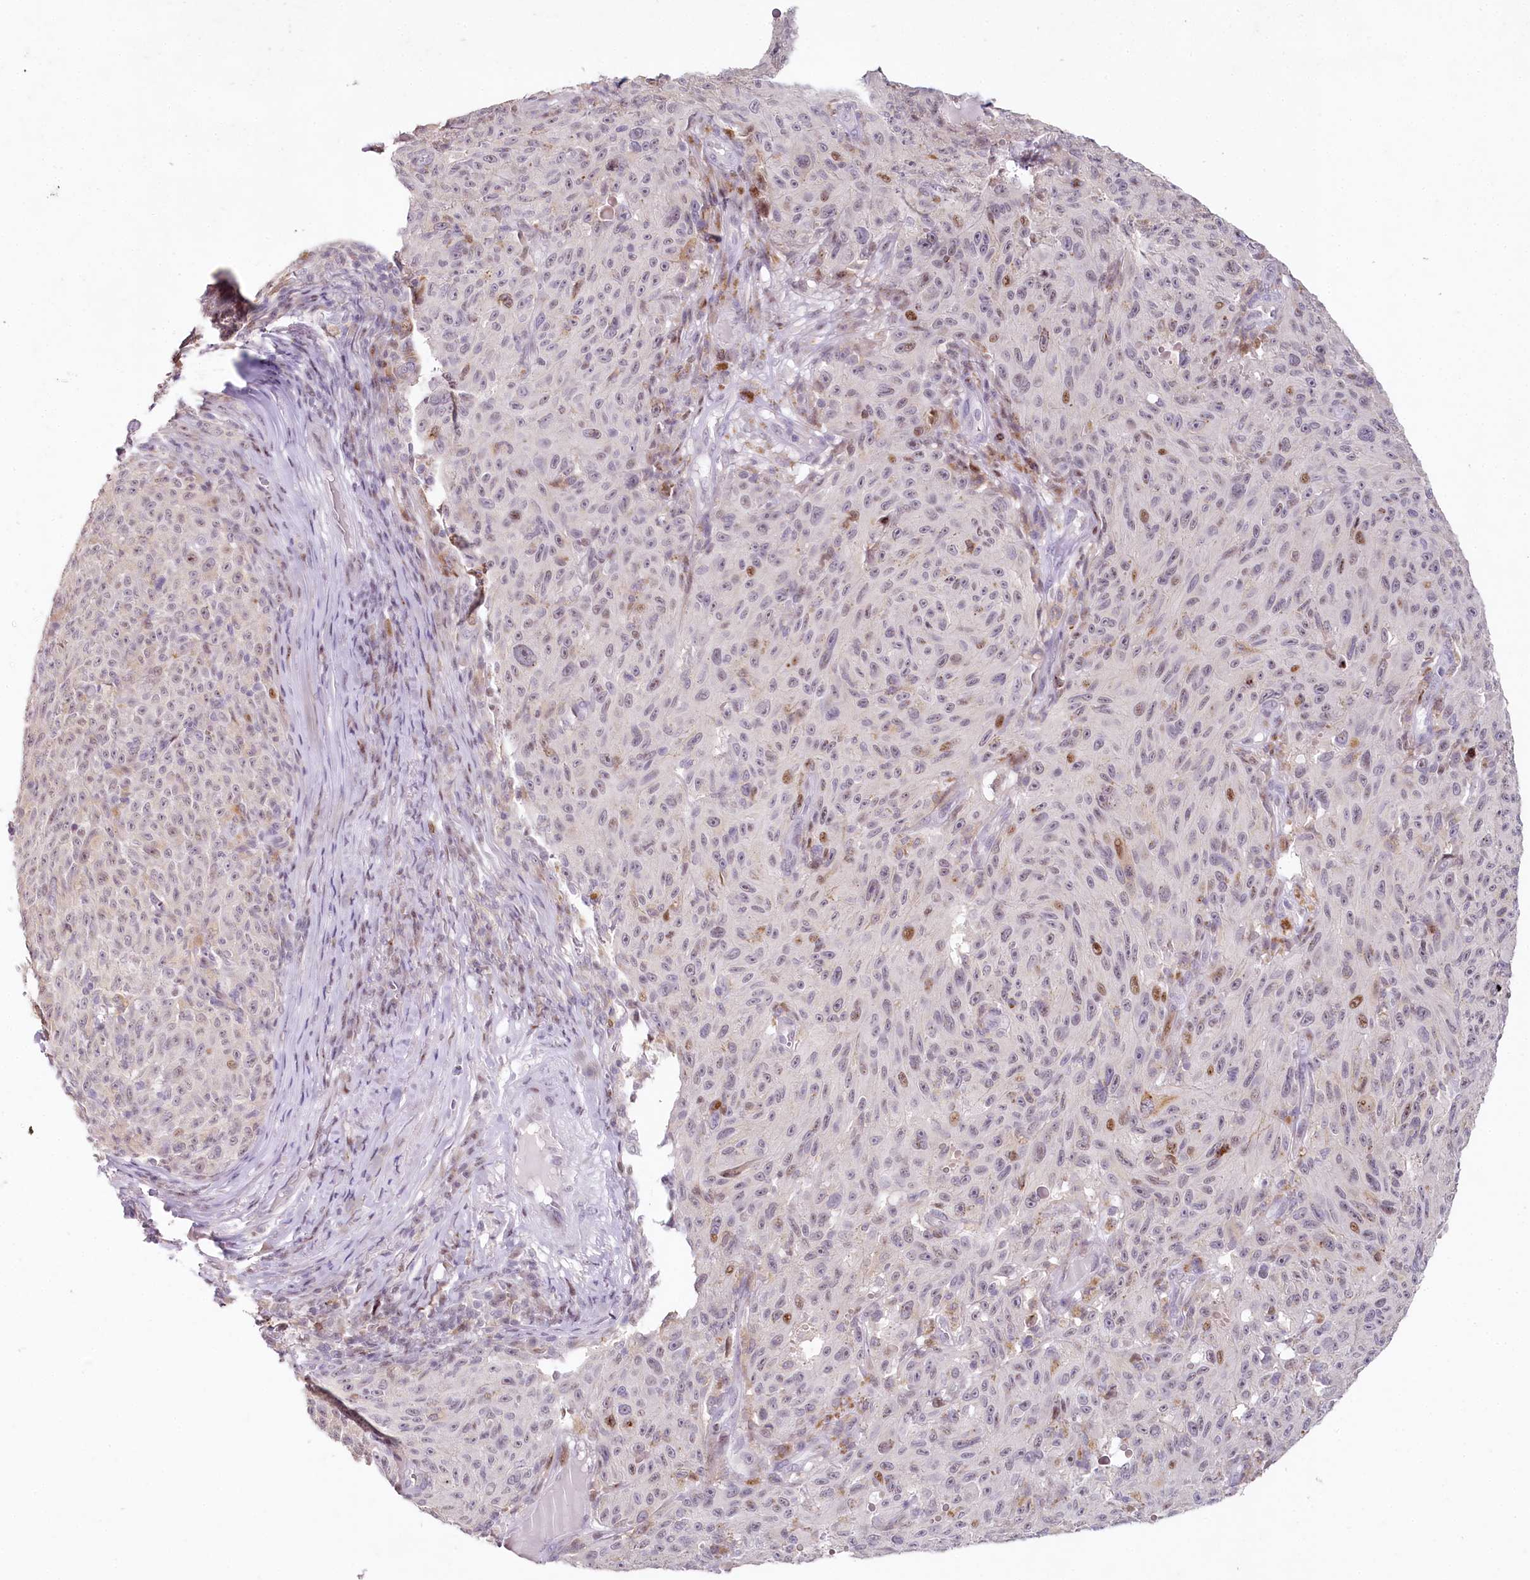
{"staining": {"intensity": "moderate", "quantity": "<25%", "location": "nuclear"}, "tissue": "melanoma", "cell_type": "Tumor cells", "image_type": "cancer", "snomed": [{"axis": "morphology", "description": "Malignant melanoma, NOS"}, {"axis": "topography", "description": "Skin"}], "caption": "Immunohistochemistry (IHC) of human malignant melanoma reveals low levels of moderate nuclear positivity in about <25% of tumor cells.", "gene": "HPD", "patient": {"sex": "female", "age": 82}}